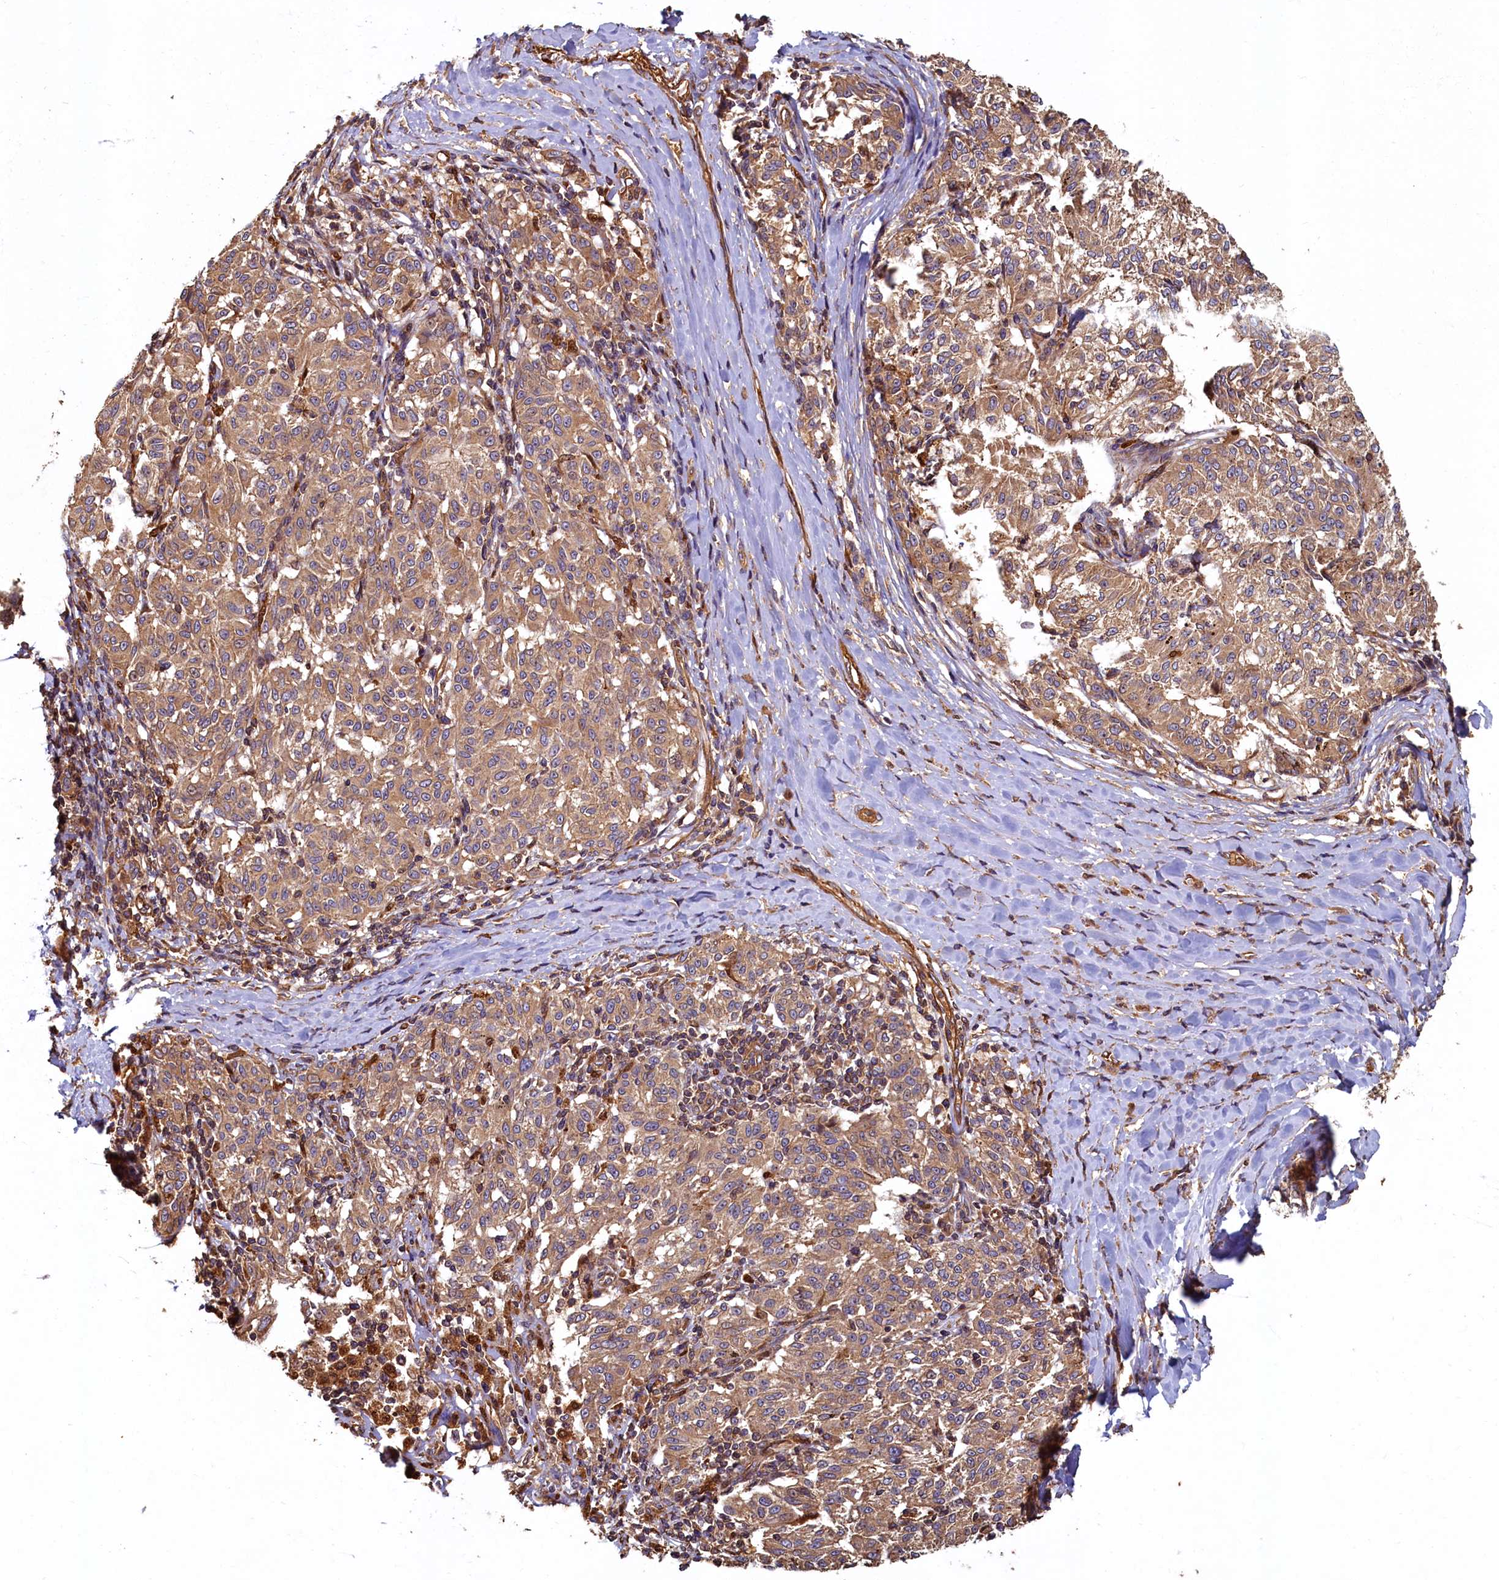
{"staining": {"intensity": "moderate", "quantity": ">75%", "location": "cytoplasmic/membranous"}, "tissue": "melanoma", "cell_type": "Tumor cells", "image_type": "cancer", "snomed": [{"axis": "morphology", "description": "Malignant melanoma, NOS"}, {"axis": "topography", "description": "Skin"}], "caption": "Protein positivity by immunohistochemistry reveals moderate cytoplasmic/membranous staining in approximately >75% of tumor cells in melanoma. (Stains: DAB (3,3'-diaminobenzidine) in brown, nuclei in blue, Microscopy: brightfield microscopy at high magnification).", "gene": "CCDC102B", "patient": {"sex": "female", "age": 72}}